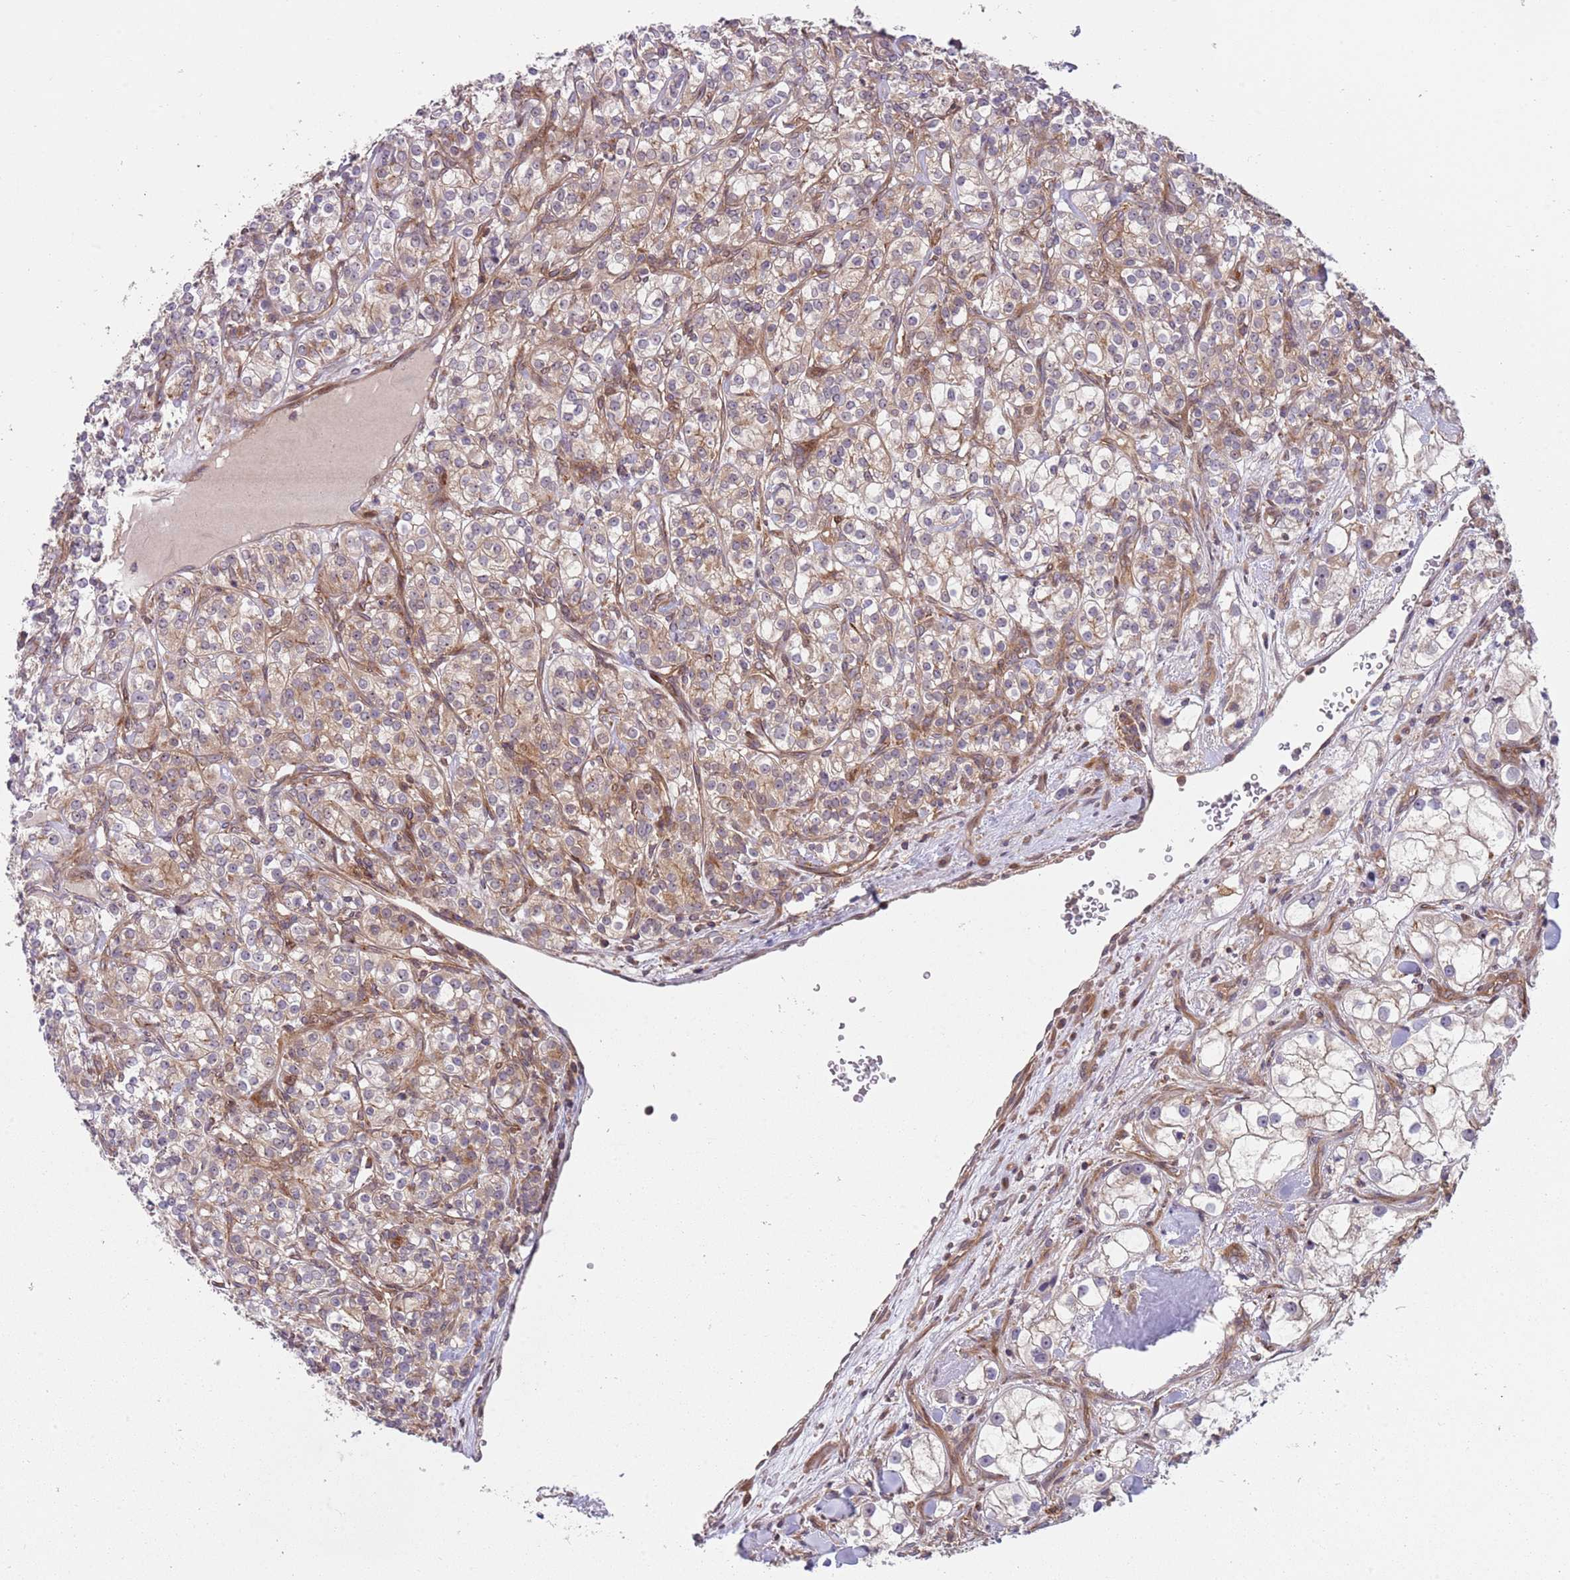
{"staining": {"intensity": "weak", "quantity": "<25%", "location": "cytoplasmic/membranous"}, "tissue": "renal cancer", "cell_type": "Tumor cells", "image_type": "cancer", "snomed": [{"axis": "morphology", "description": "Adenocarcinoma, NOS"}, {"axis": "topography", "description": "Kidney"}], "caption": "Tumor cells are negative for protein expression in human adenocarcinoma (renal).", "gene": "GGA1", "patient": {"sex": "male", "age": 77}}